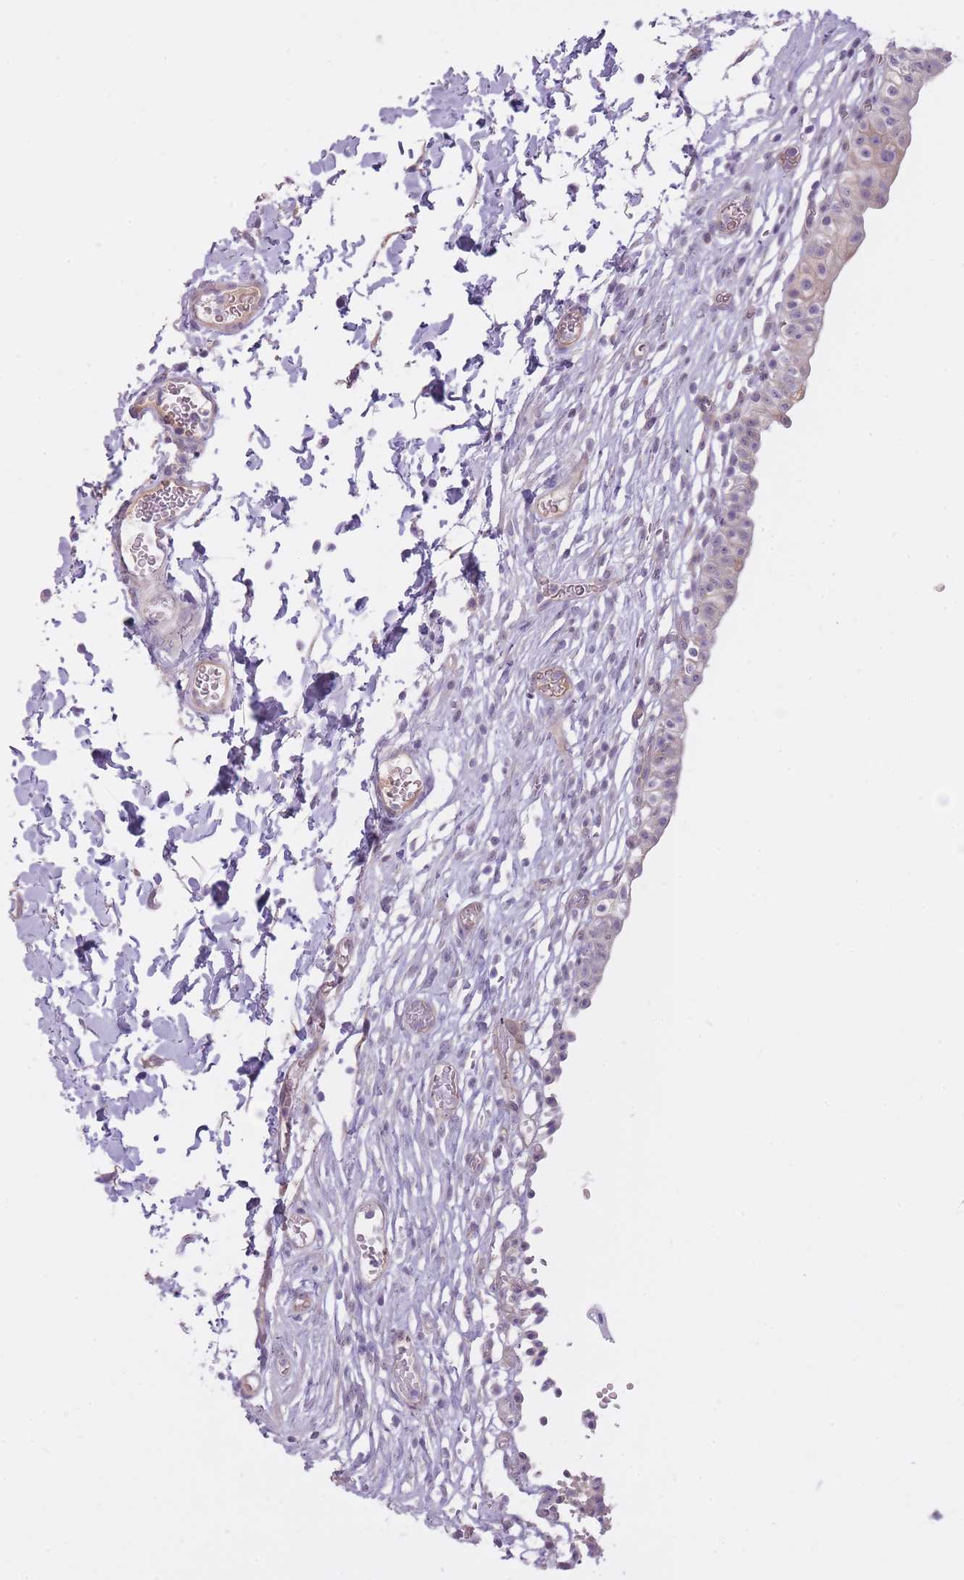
{"staining": {"intensity": "negative", "quantity": "none", "location": "none"}, "tissue": "urinary bladder", "cell_type": "Urothelial cells", "image_type": "normal", "snomed": [{"axis": "morphology", "description": "Normal tissue, NOS"}, {"axis": "topography", "description": "Urinary bladder"}, {"axis": "topography", "description": "Peripheral nerve tissue"}], "caption": "Immunohistochemistry of normal human urinary bladder displays no staining in urothelial cells.", "gene": "PGRMC2", "patient": {"sex": "male", "age": 55}}